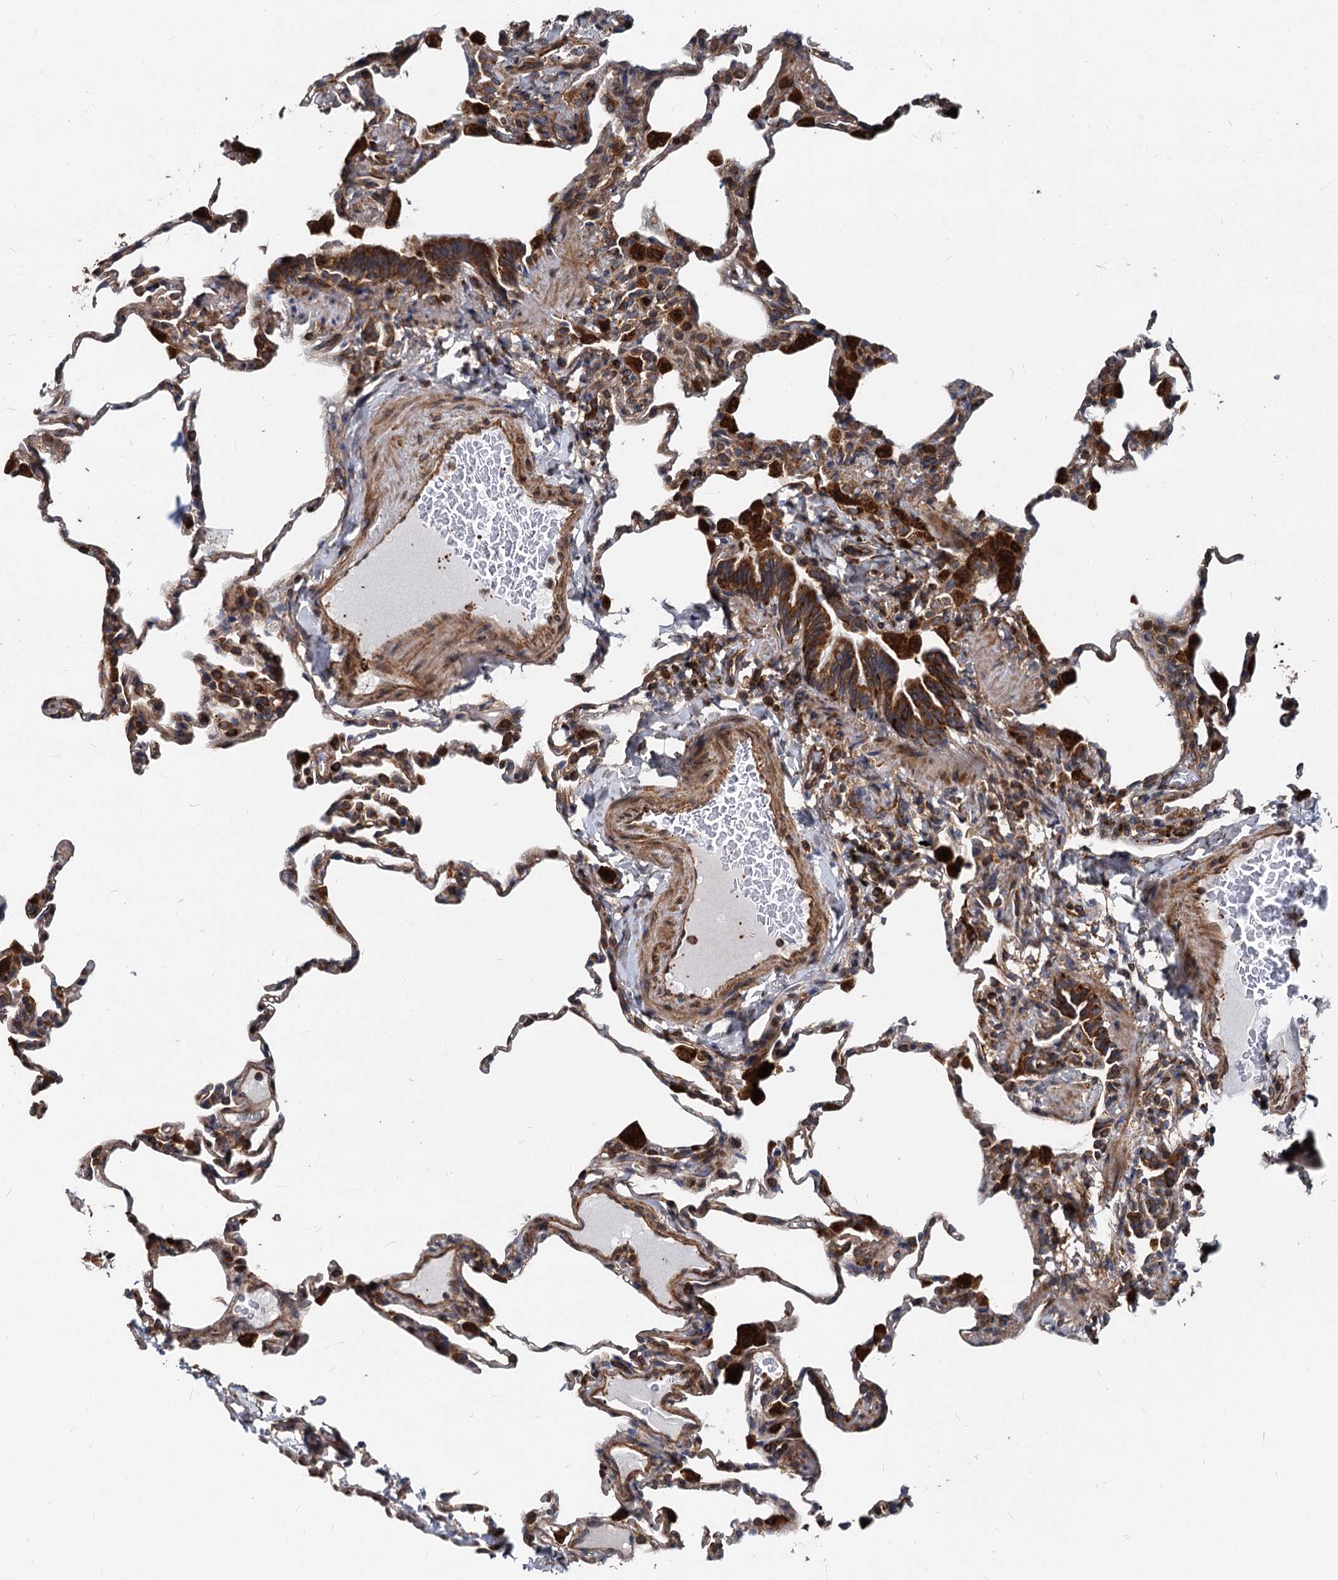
{"staining": {"intensity": "strong", "quantity": "25%-75%", "location": "cytoplasmic/membranous"}, "tissue": "lung", "cell_type": "Alveolar cells", "image_type": "normal", "snomed": [{"axis": "morphology", "description": "Normal tissue, NOS"}, {"axis": "topography", "description": "Lung"}], "caption": "Lung stained for a protein exhibits strong cytoplasmic/membranous positivity in alveolar cells. (DAB IHC with brightfield microscopy, high magnification).", "gene": "STIM1", "patient": {"sex": "male", "age": 20}}